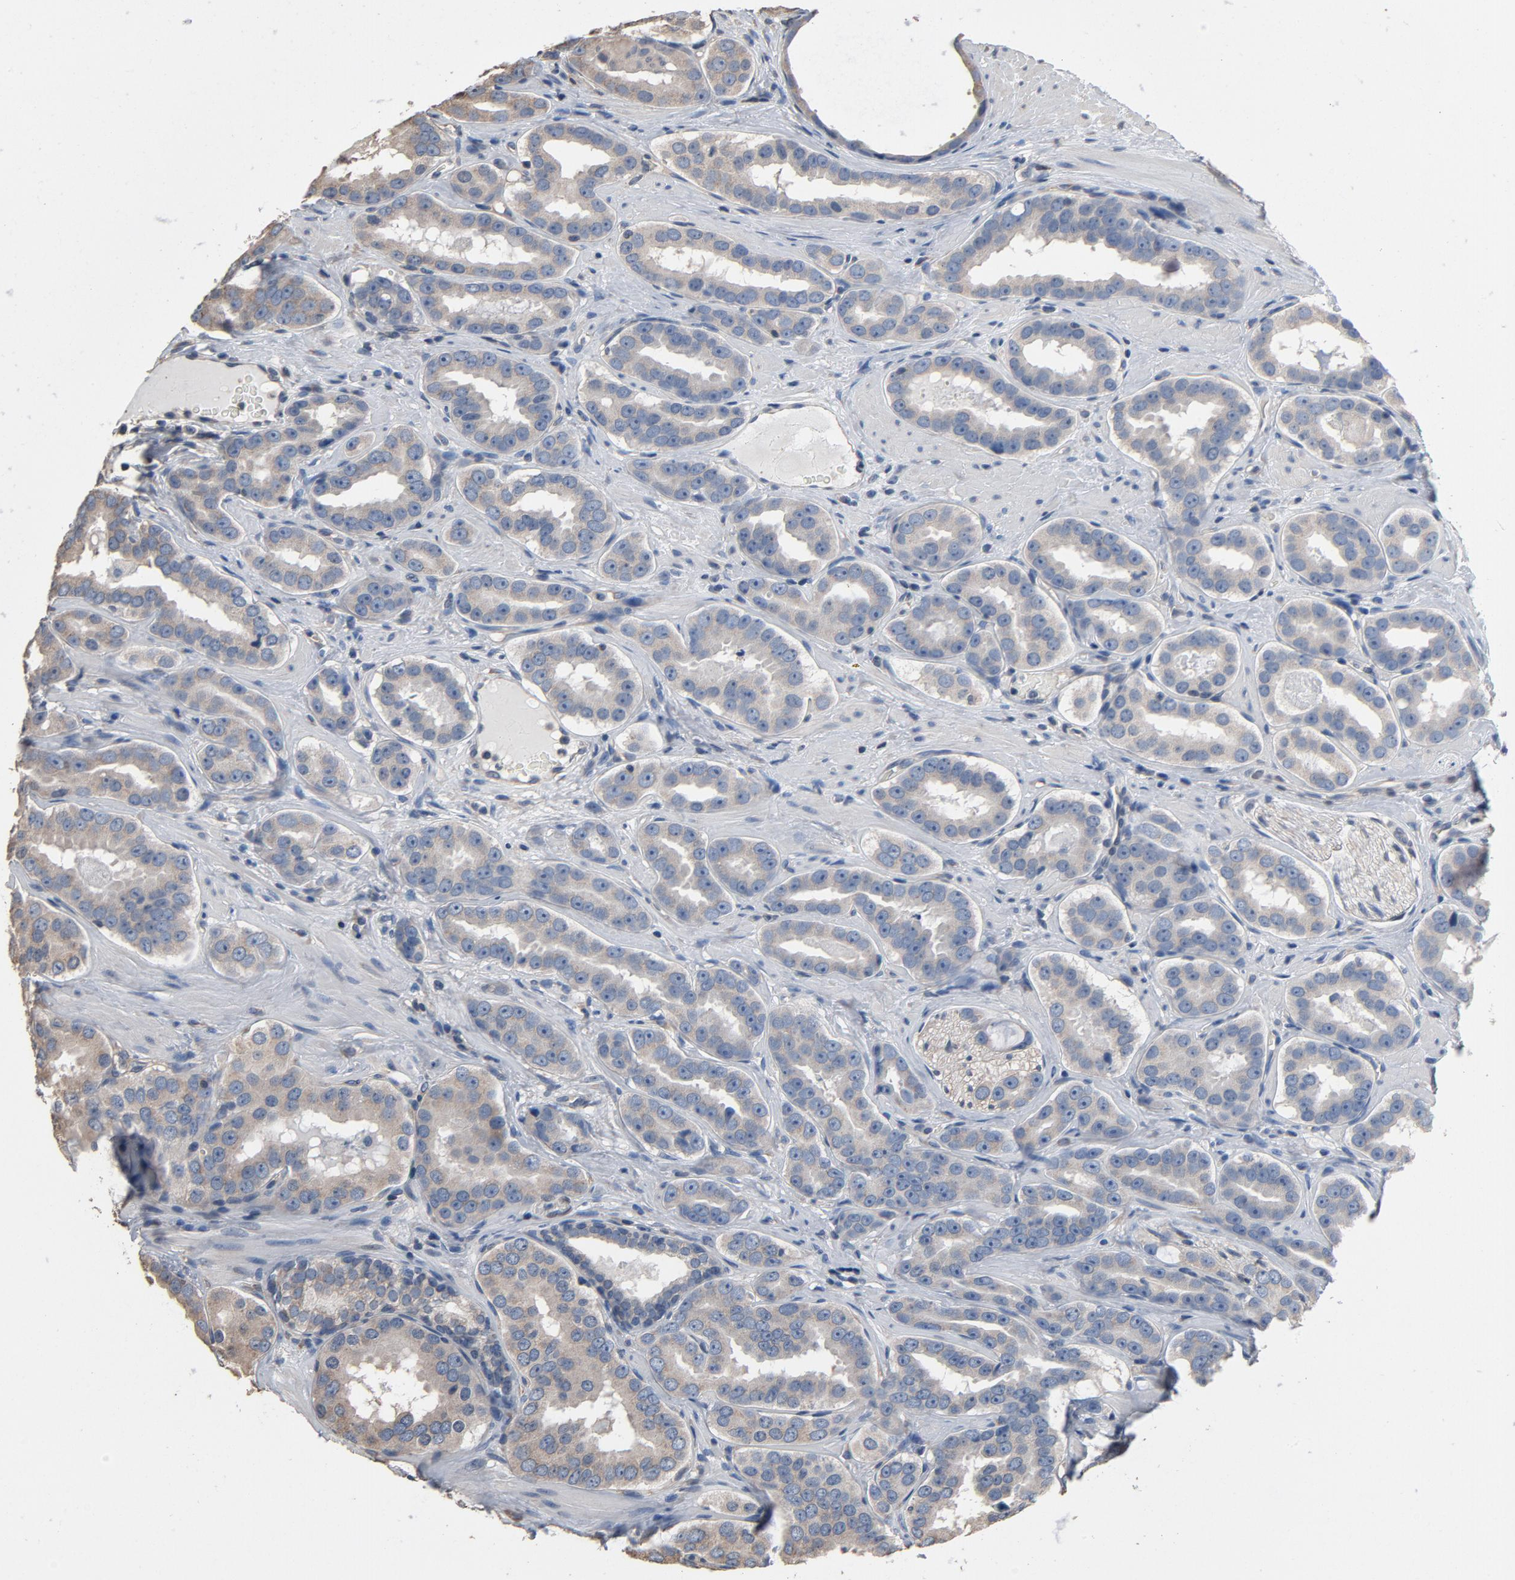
{"staining": {"intensity": "weak", "quantity": ">75%", "location": "cytoplasmic/membranous"}, "tissue": "prostate cancer", "cell_type": "Tumor cells", "image_type": "cancer", "snomed": [{"axis": "morphology", "description": "Adenocarcinoma, Low grade"}, {"axis": "topography", "description": "Prostate"}], "caption": "Immunohistochemistry (IHC) staining of prostate cancer, which reveals low levels of weak cytoplasmic/membranous staining in about >75% of tumor cells indicating weak cytoplasmic/membranous protein staining. The staining was performed using DAB (3,3'-diaminobenzidine) (brown) for protein detection and nuclei were counterstained in hematoxylin (blue).", "gene": "SOX6", "patient": {"sex": "male", "age": 59}}